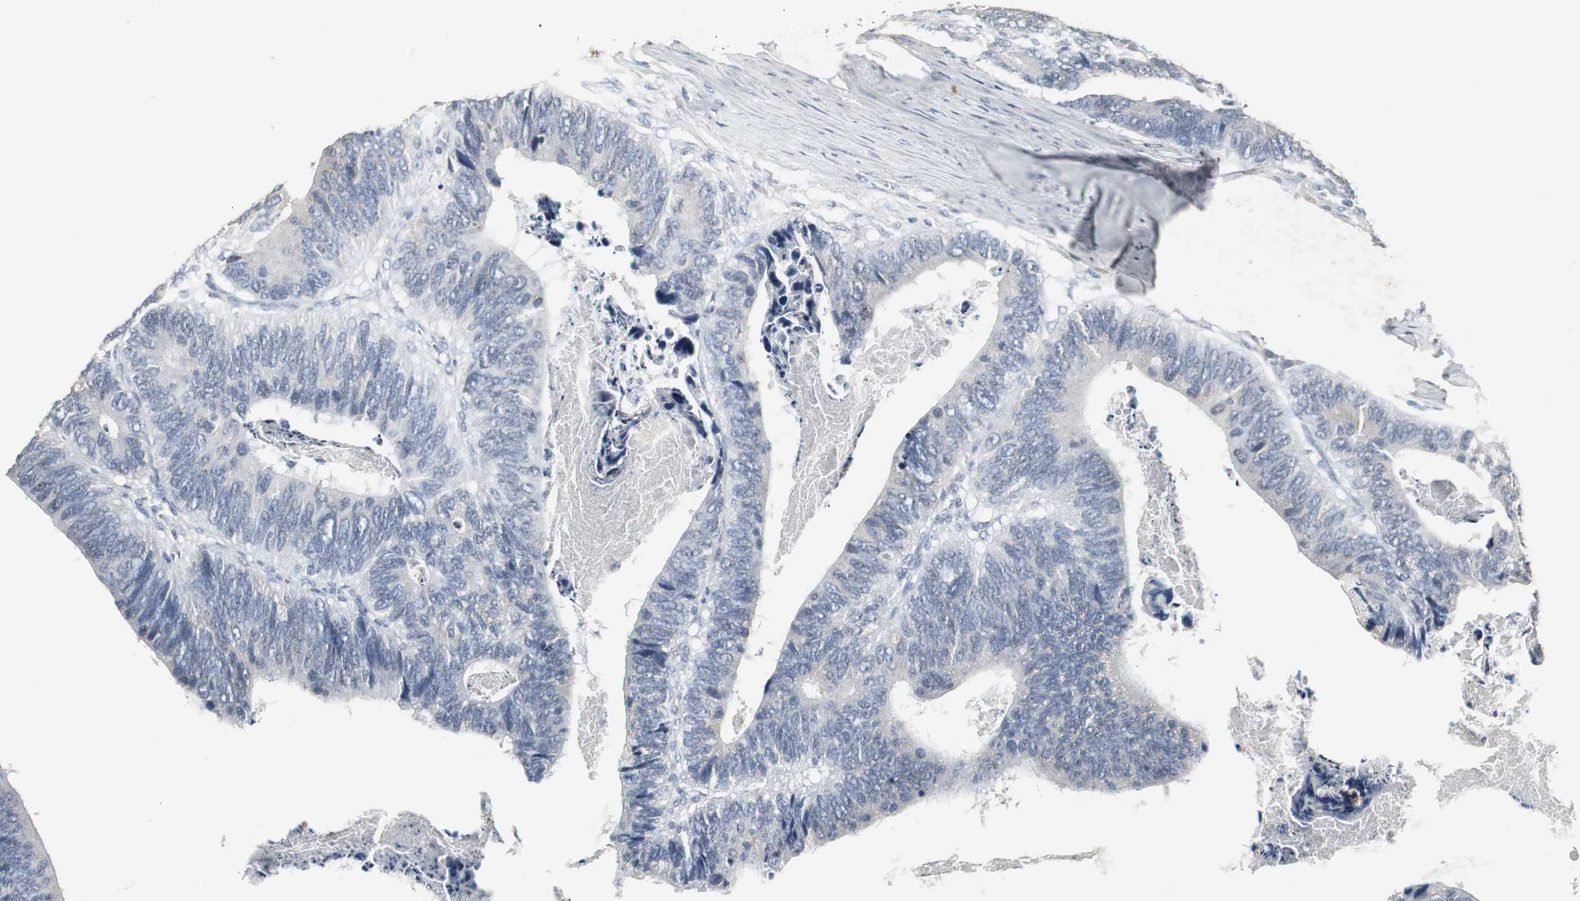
{"staining": {"intensity": "negative", "quantity": "none", "location": "none"}, "tissue": "colorectal cancer", "cell_type": "Tumor cells", "image_type": "cancer", "snomed": [{"axis": "morphology", "description": "Adenocarcinoma, NOS"}, {"axis": "topography", "description": "Colon"}], "caption": "There is no significant positivity in tumor cells of adenocarcinoma (colorectal). (DAB immunohistochemistry visualized using brightfield microscopy, high magnification).", "gene": "ACAA1", "patient": {"sex": "male", "age": 72}}